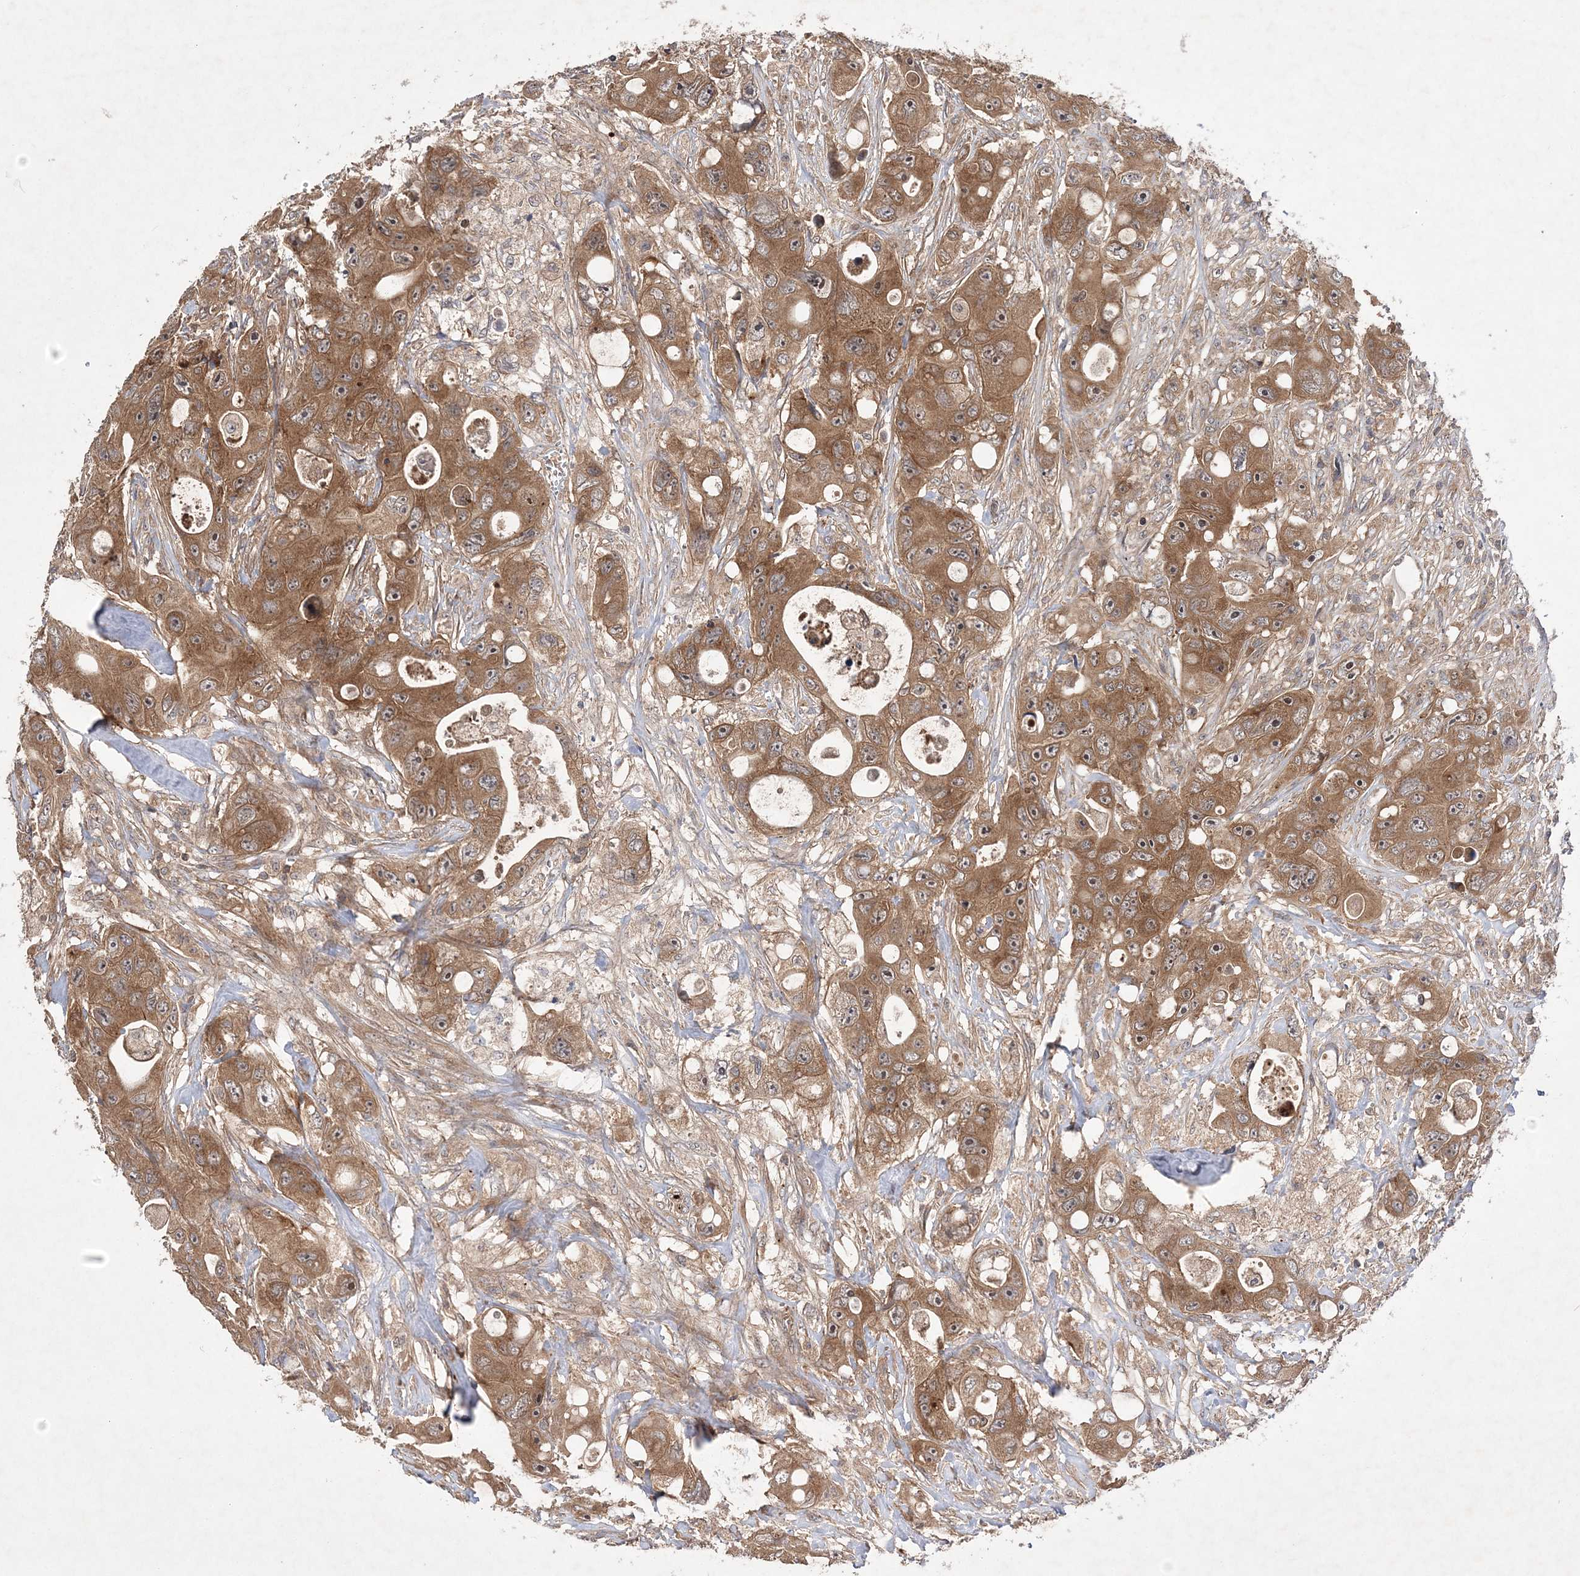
{"staining": {"intensity": "strong", "quantity": ">75%", "location": "cytoplasmic/membranous"}, "tissue": "colorectal cancer", "cell_type": "Tumor cells", "image_type": "cancer", "snomed": [{"axis": "morphology", "description": "Adenocarcinoma, NOS"}, {"axis": "topography", "description": "Colon"}], "caption": "Tumor cells demonstrate strong cytoplasmic/membranous staining in approximately >75% of cells in colorectal cancer (adenocarcinoma).", "gene": "TMEM9B", "patient": {"sex": "female", "age": 46}}